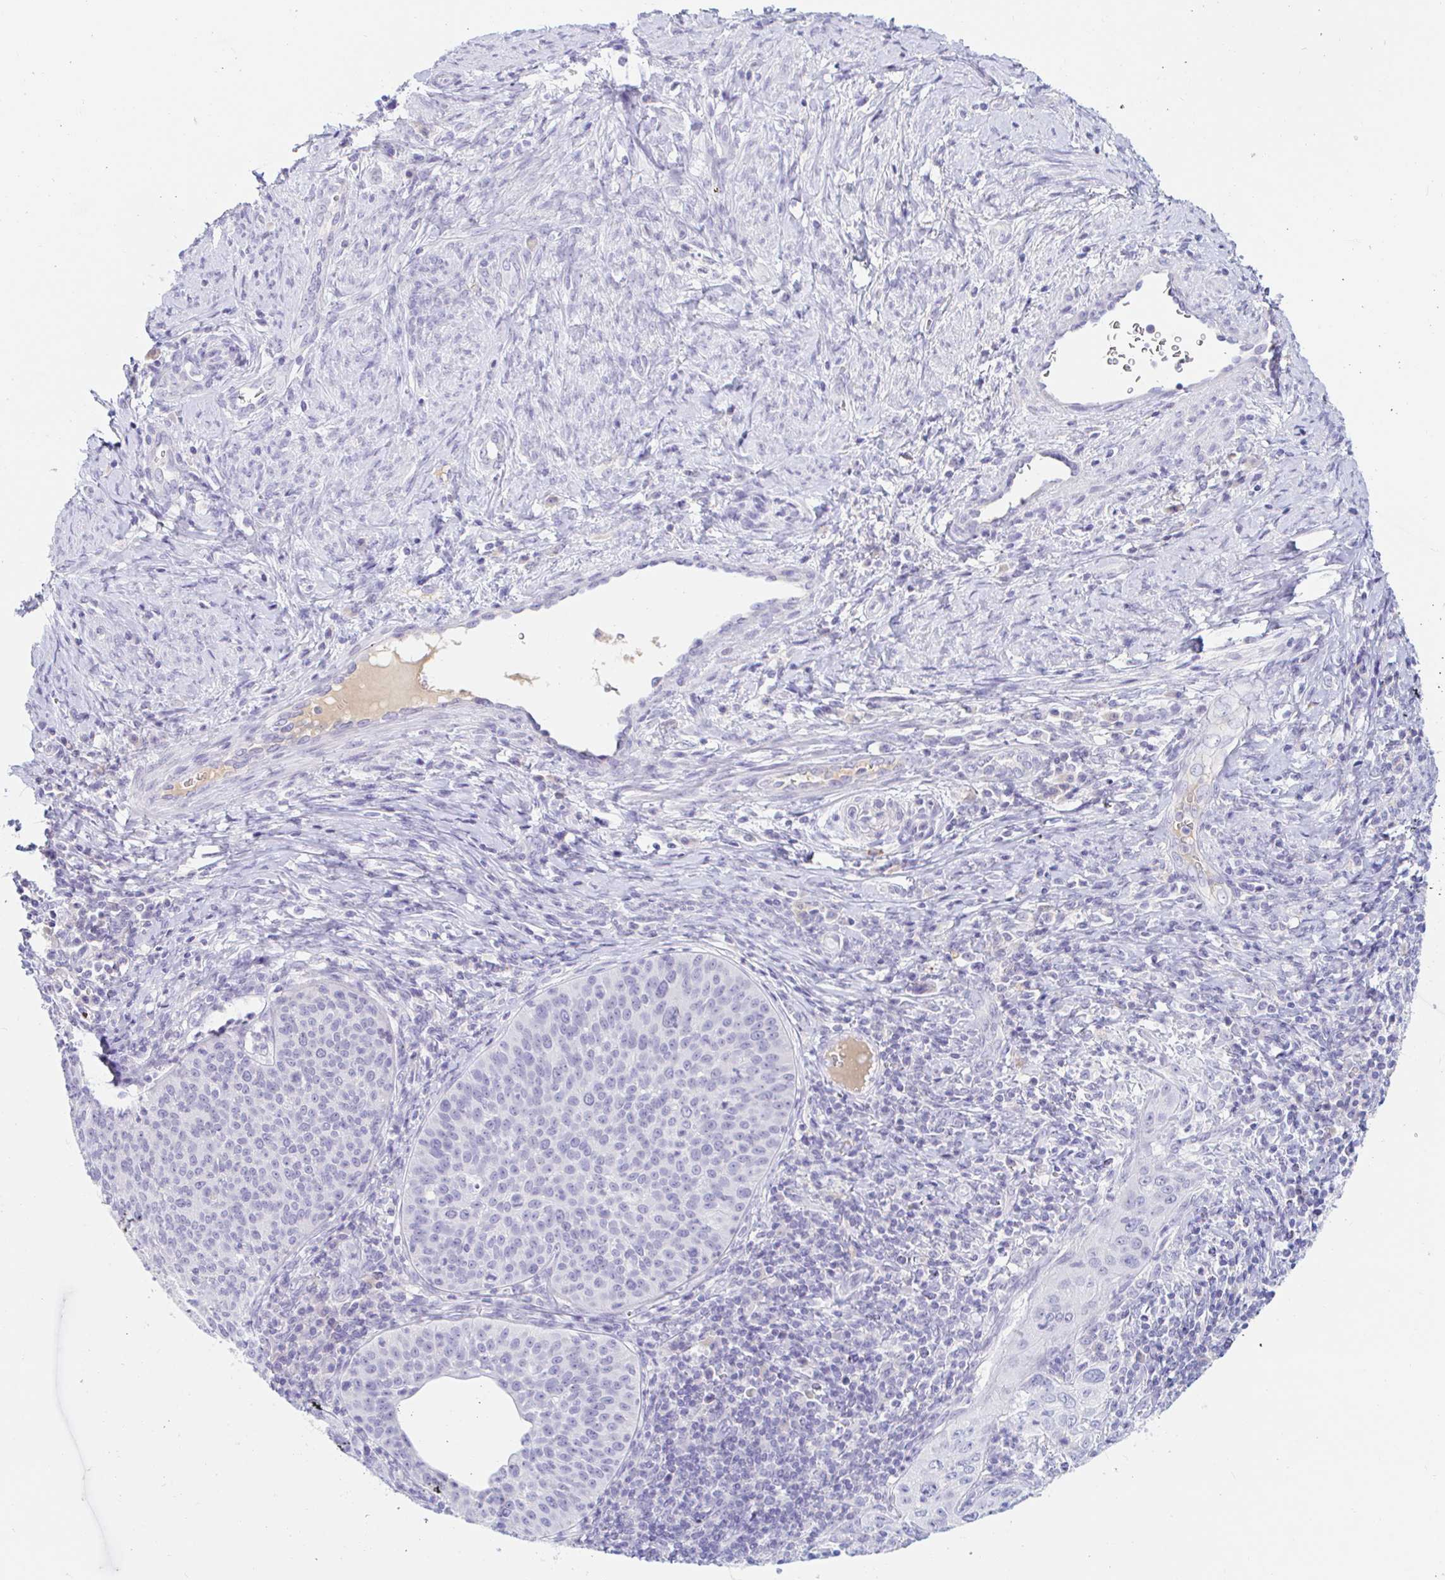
{"staining": {"intensity": "negative", "quantity": "none", "location": "none"}, "tissue": "cervical cancer", "cell_type": "Tumor cells", "image_type": "cancer", "snomed": [{"axis": "morphology", "description": "Squamous cell carcinoma, NOS"}, {"axis": "topography", "description": "Cervix"}], "caption": "Cervical cancer (squamous cell carcinoma) was stained to show a protein in brown. There is no significant staining in tumor cells.", "gene": "TEX44", "patient": {"sex": "female", "age": 30}}